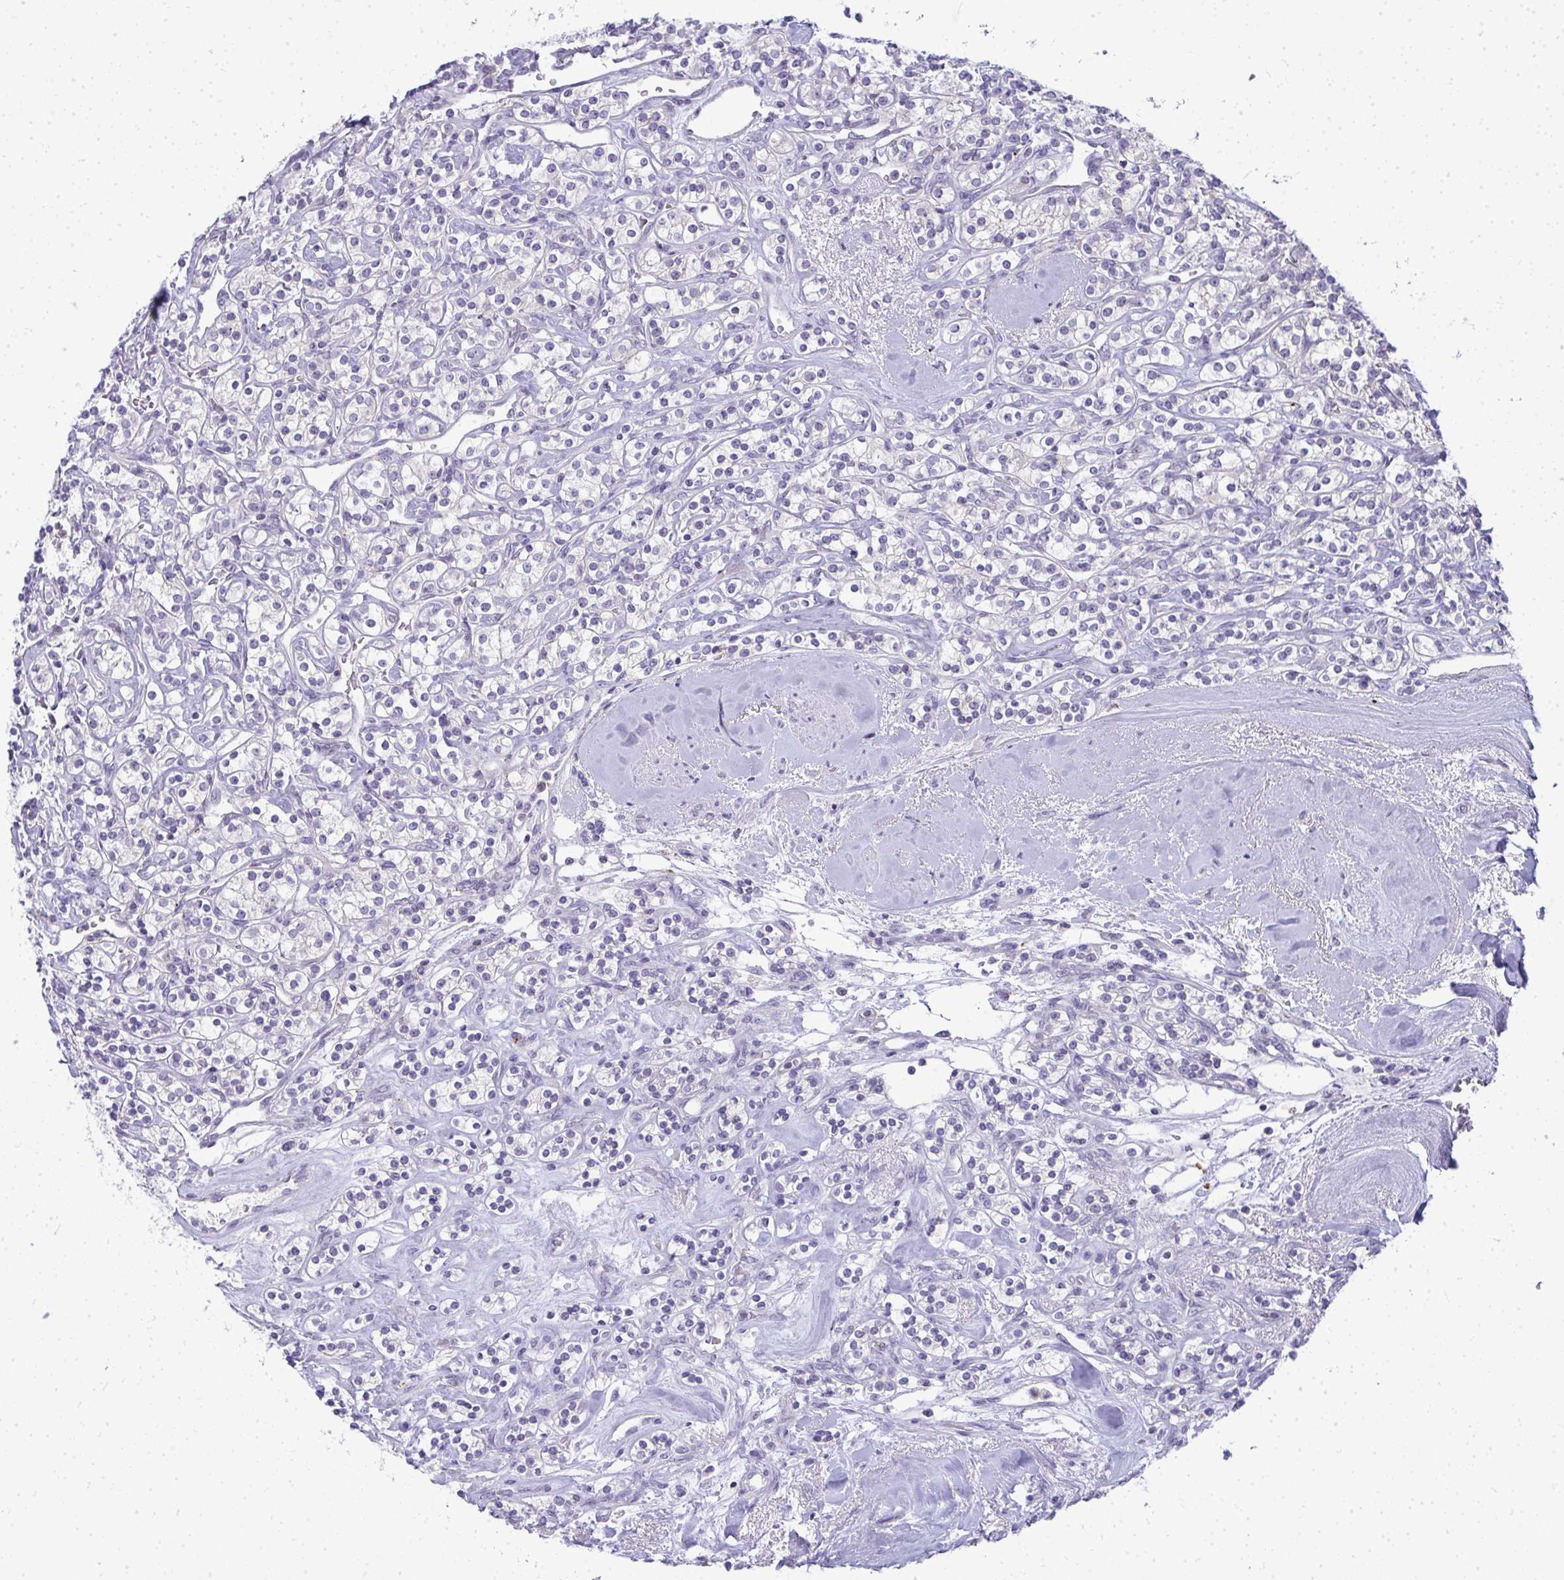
{"staining": {"intensity": "negative", "quantity": "none", "location": "none"}, "tissue": "renal cancer", "cell_type": "Tumor cells", "image_type": "cancer", "snomed": [{"axis": "morphology", "description": "Adenocarcinoma, NOS"}, {"axis": "topography", "description": "Kidney"}], "caption": "This is an IHC micrograph of renal adenocarcinoma. There is no staining in tumor cells.", "gene": "VPS4B", "patient": {"sex": "male", "age": 77}}